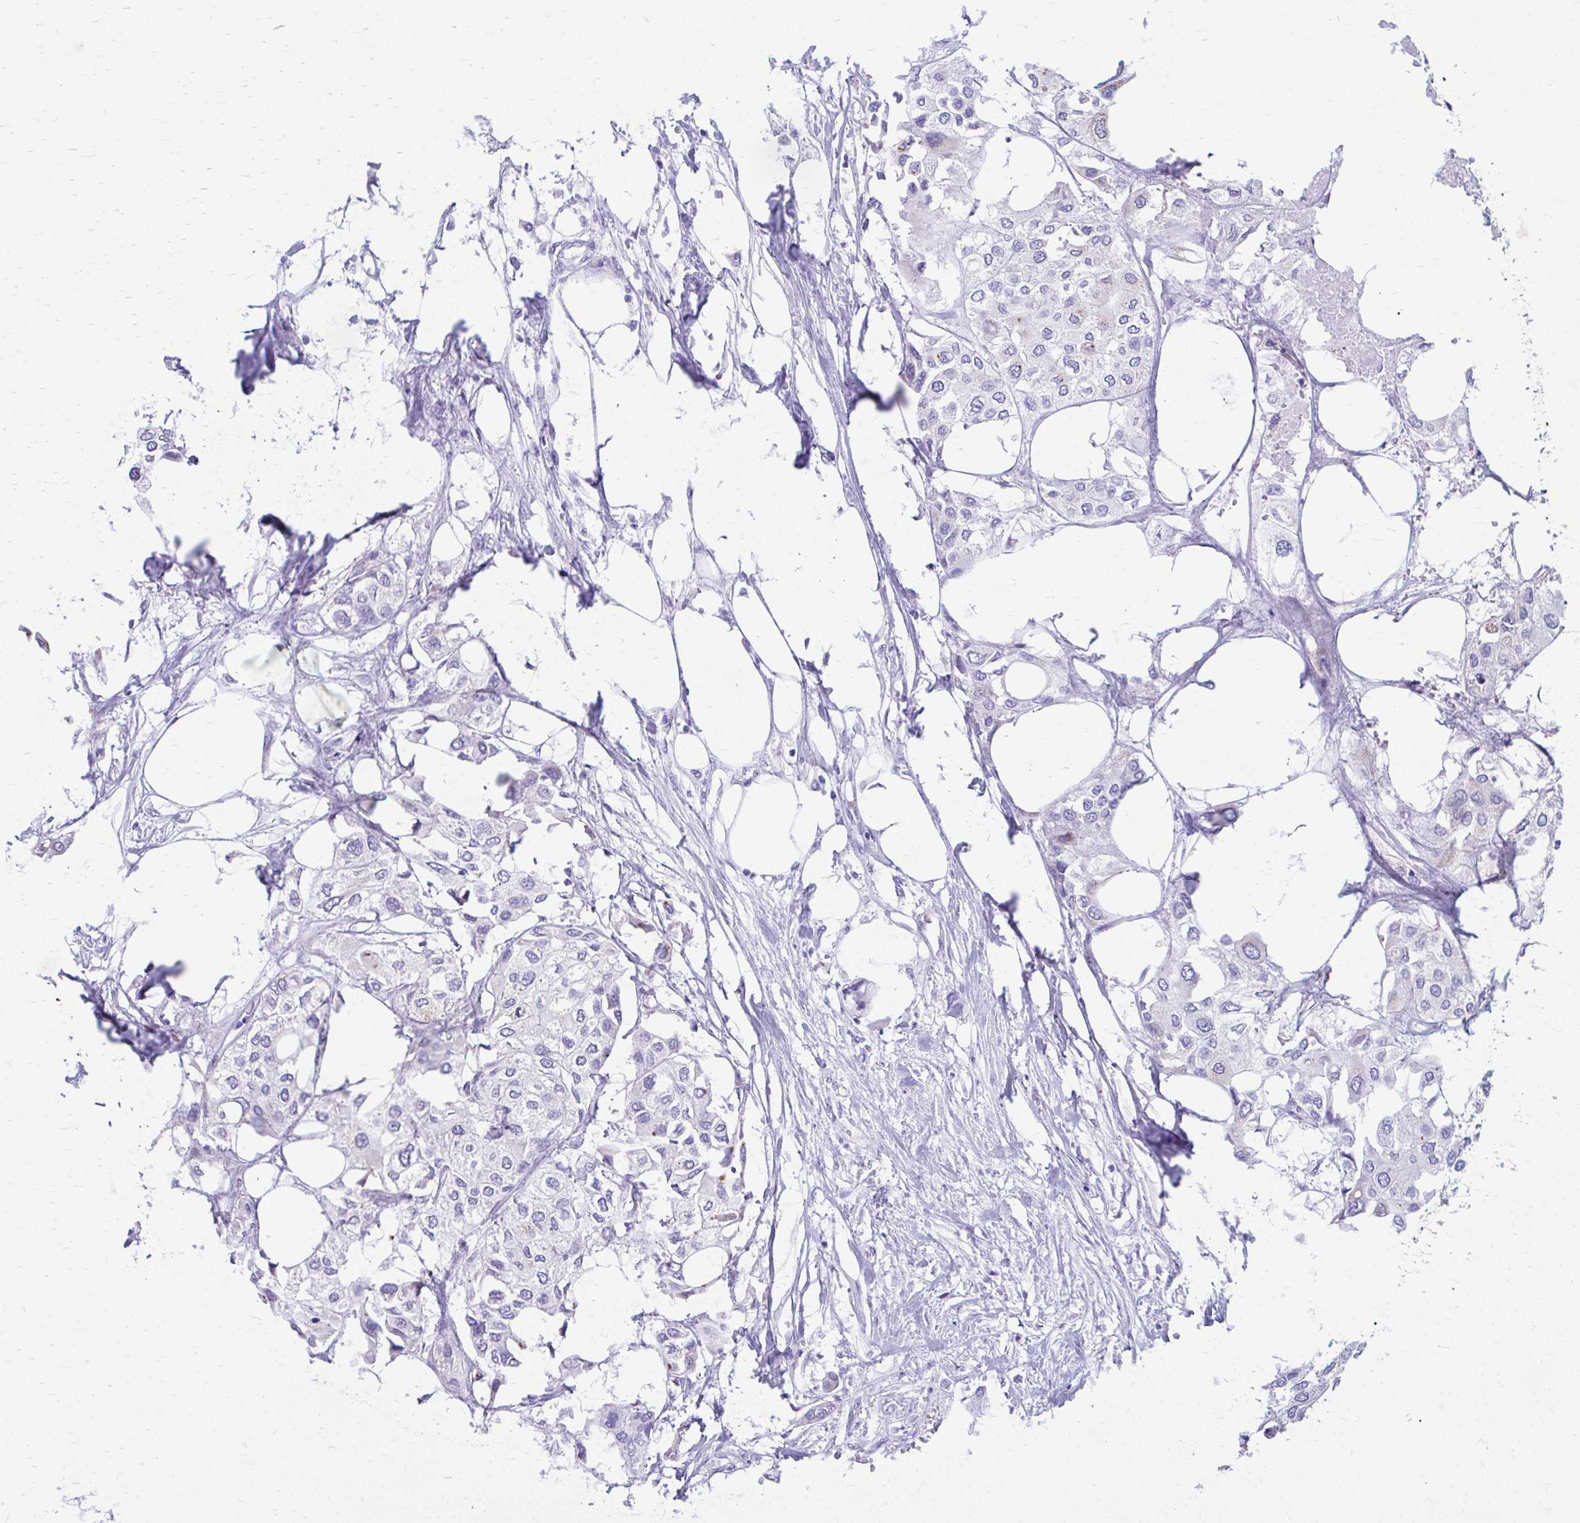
{"staining": {"intensity": "negative", "quantity": "none", "location": "none"}, "tissue": "urothelial cancer", "cell_type": "Tumor cells", "image_type": "cancer", "snomed": [{"axis": "morphology", "description": "Urothelial carcinoma, High grade"}, {"axis": "topography", "description": "Urinary bladder"}], "caption": "Tumor cells are negative for brown protein staining in urothelial cancer.", "gene": "KRIT1", "patient": {"sex": "male", "age": 64}}